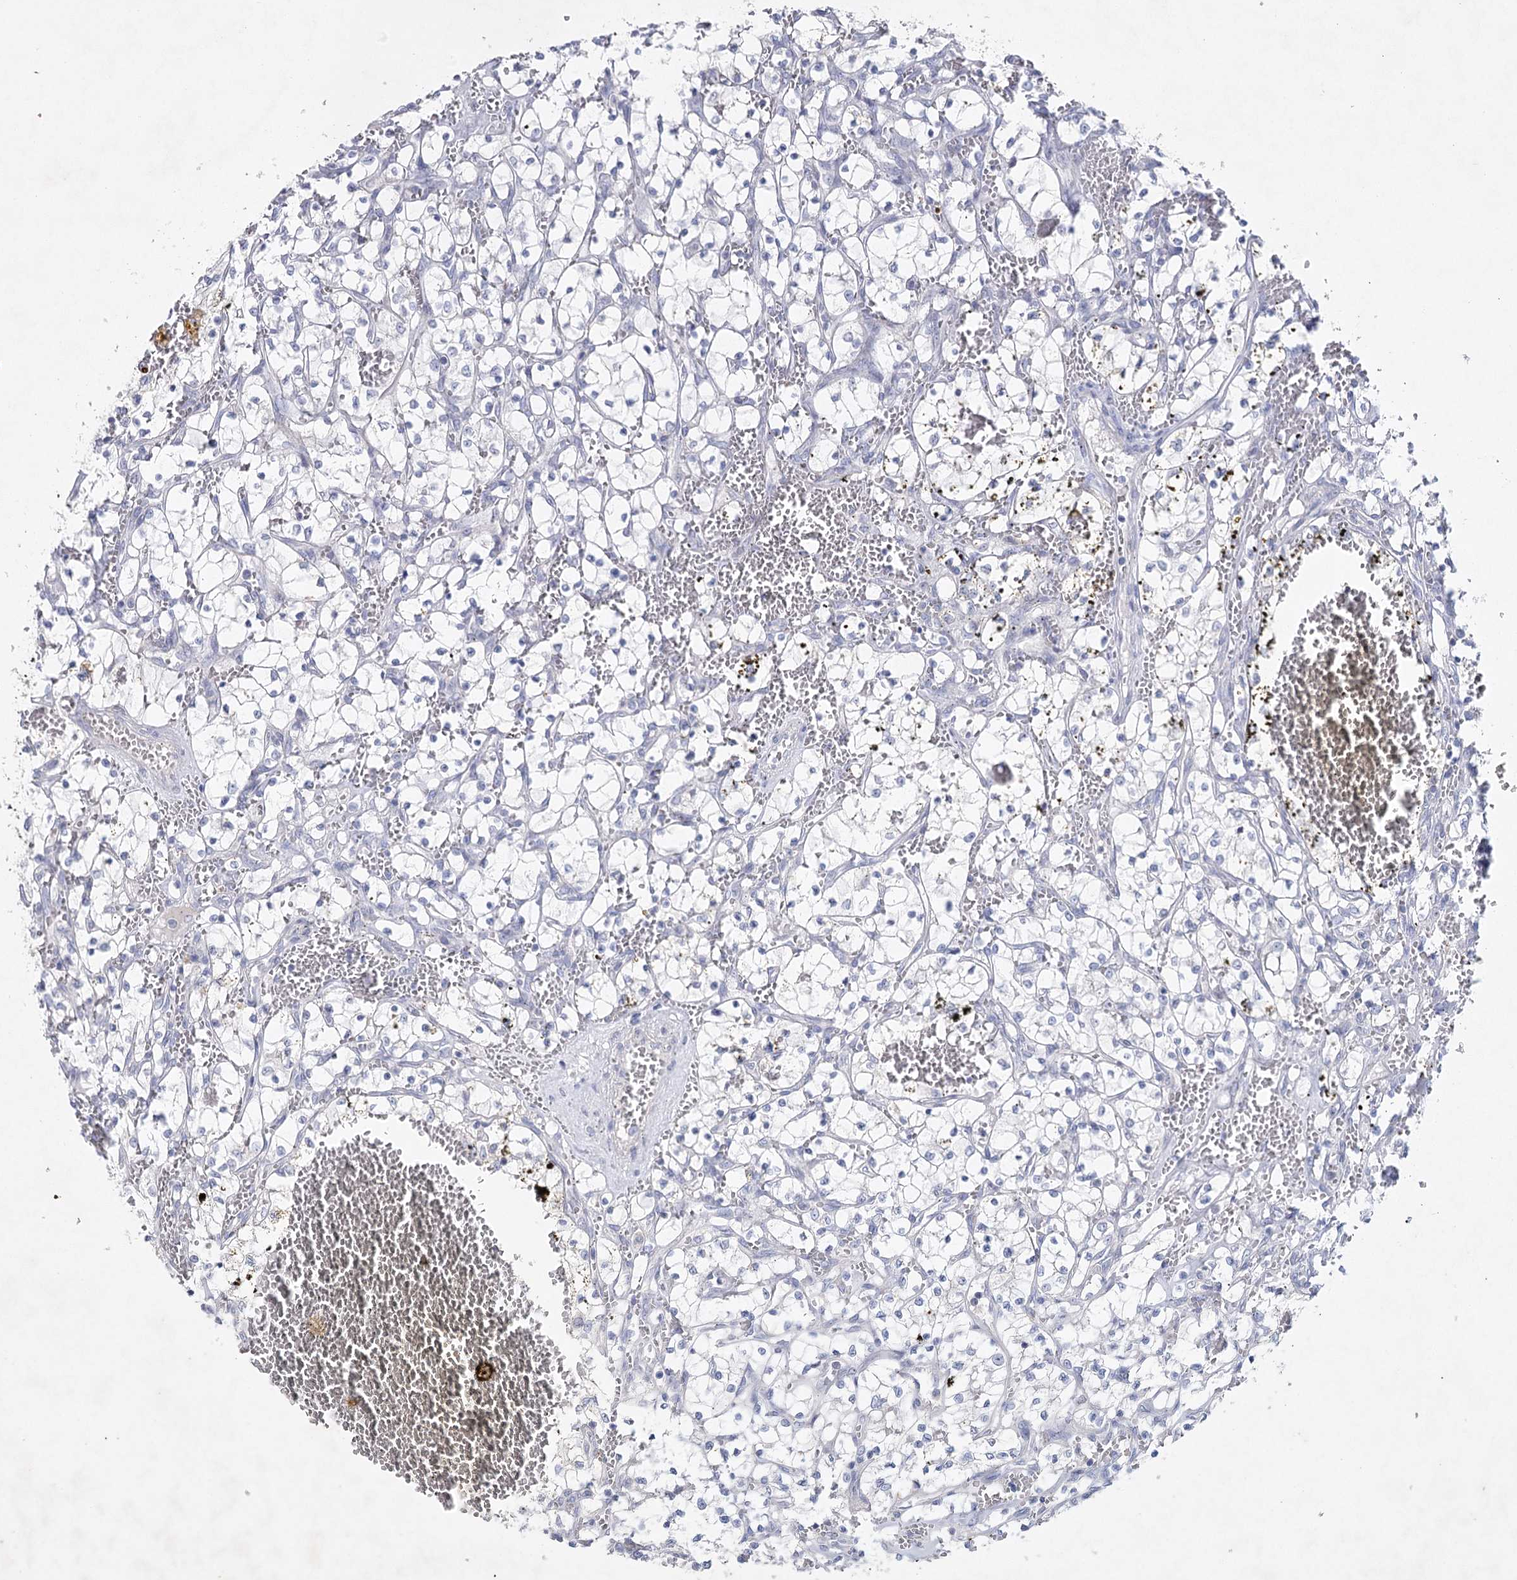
{"staining": {"intensity": "negative", "quantity": "none", "location": "none"}, "tissue": "renal cancer", "cell_type": "Tumor cells", "image_type": "cancer", "snomed": [{"axis": "morphology", "description": "Adenocarcinoma, NOS"}, {"axis": "topography", "description": "Kidney"}], "caption": "Human renal cancer stained for a protein using immunohistochemistry demonstrates no staining in tumor cells.", "gene": "MAP3K13", "patient": {"sex": "female", "age": 69}}